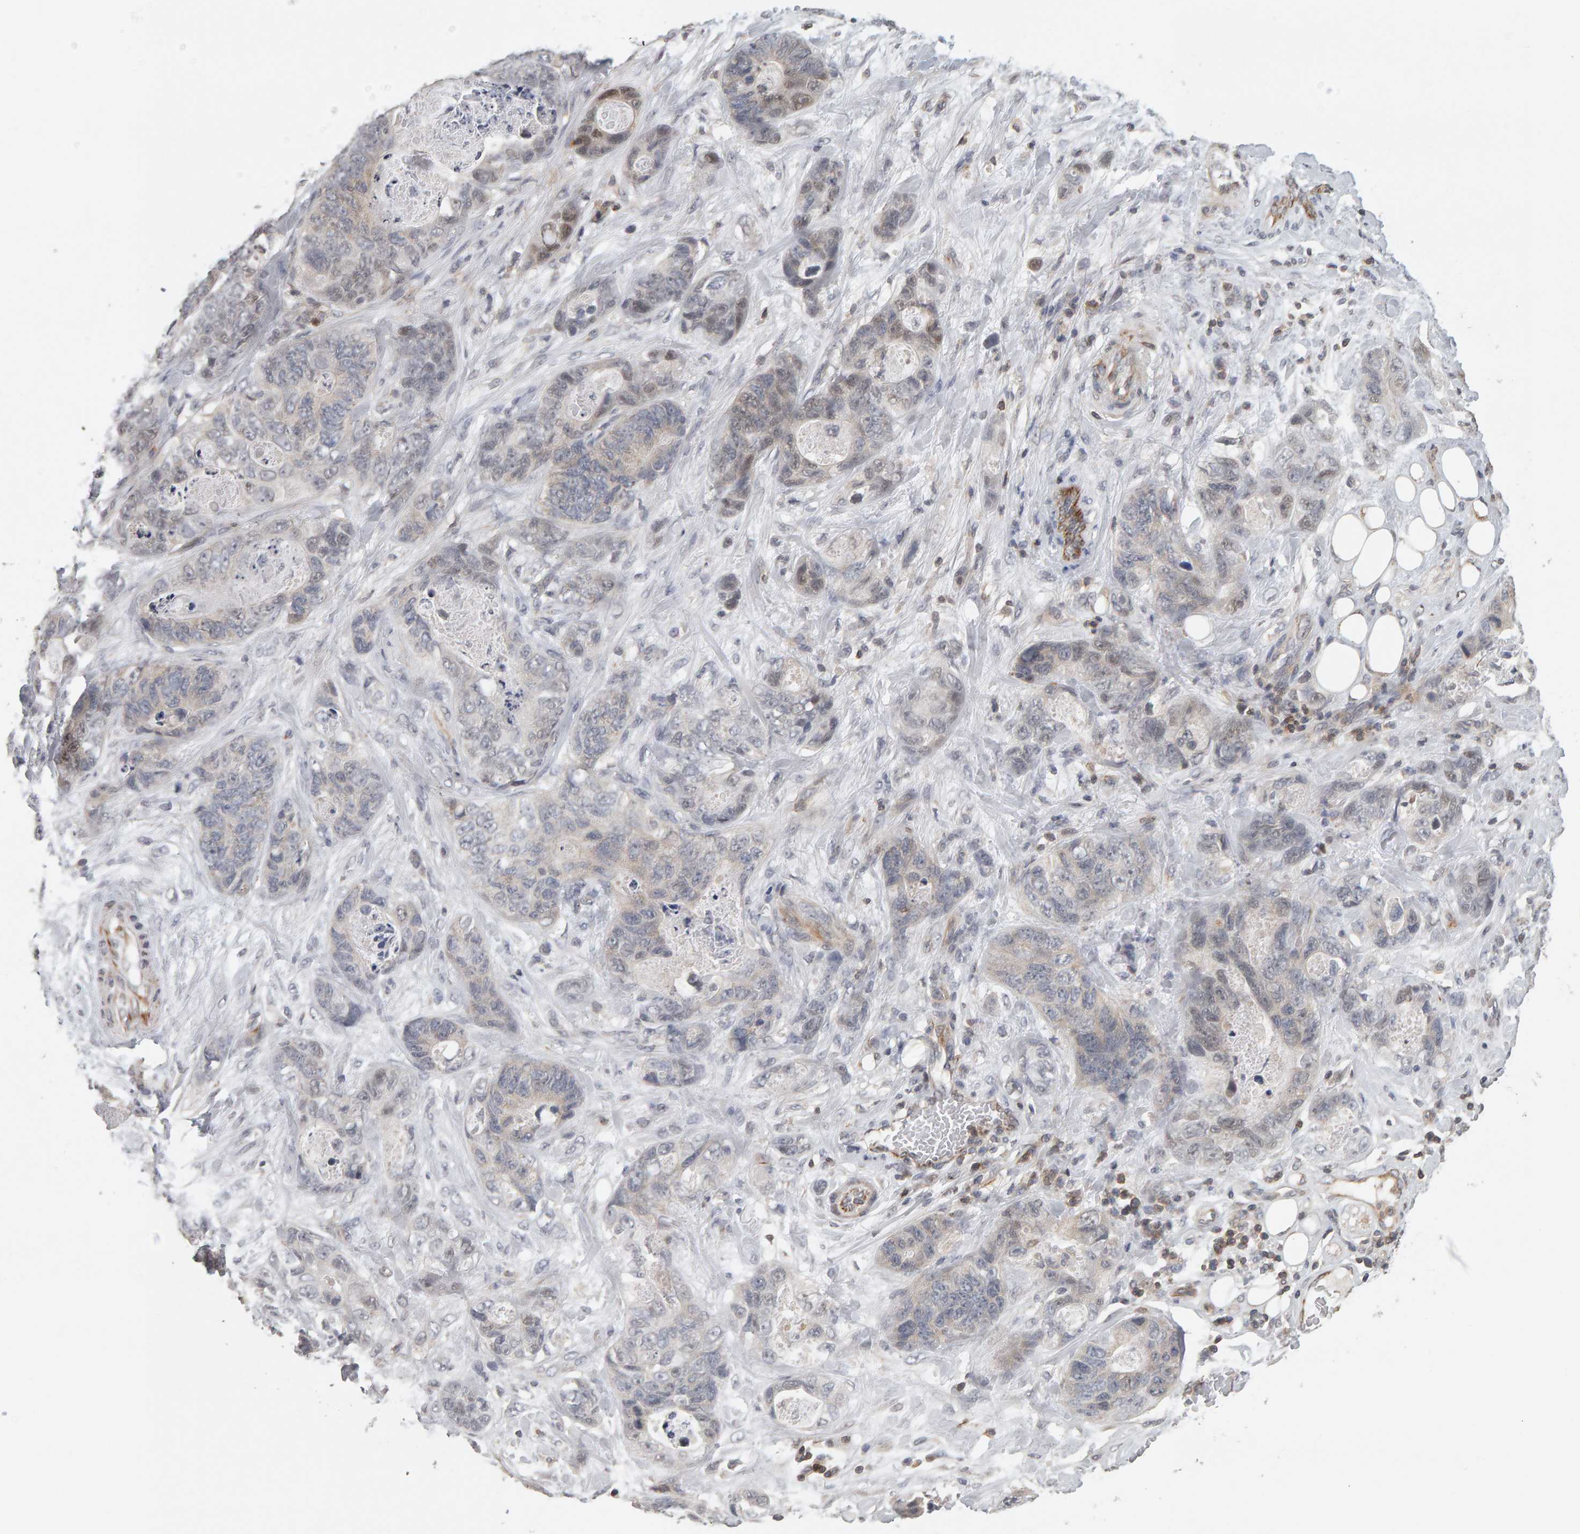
{"staining": {"intensity": "negative", "quantity": "none", "location": "none"}, "tissue": "stomach cancer", "cell_type": "Tumor cells", "image_type": "cancer", "snomed": [{"axis": "morphology", "description": "Normal tissue, NOS"}, {"axis": "morphology", "description": "Adenocarcinoma, NOS"}, {"axis": "topography", "description": "Stomach"}], "caption": "Stomach cancer was stained to show a protein in brown. There is no significant positivity in tumor cells.", "gene": "TEFM", "patient": {"sex": "female", "age": 89}}